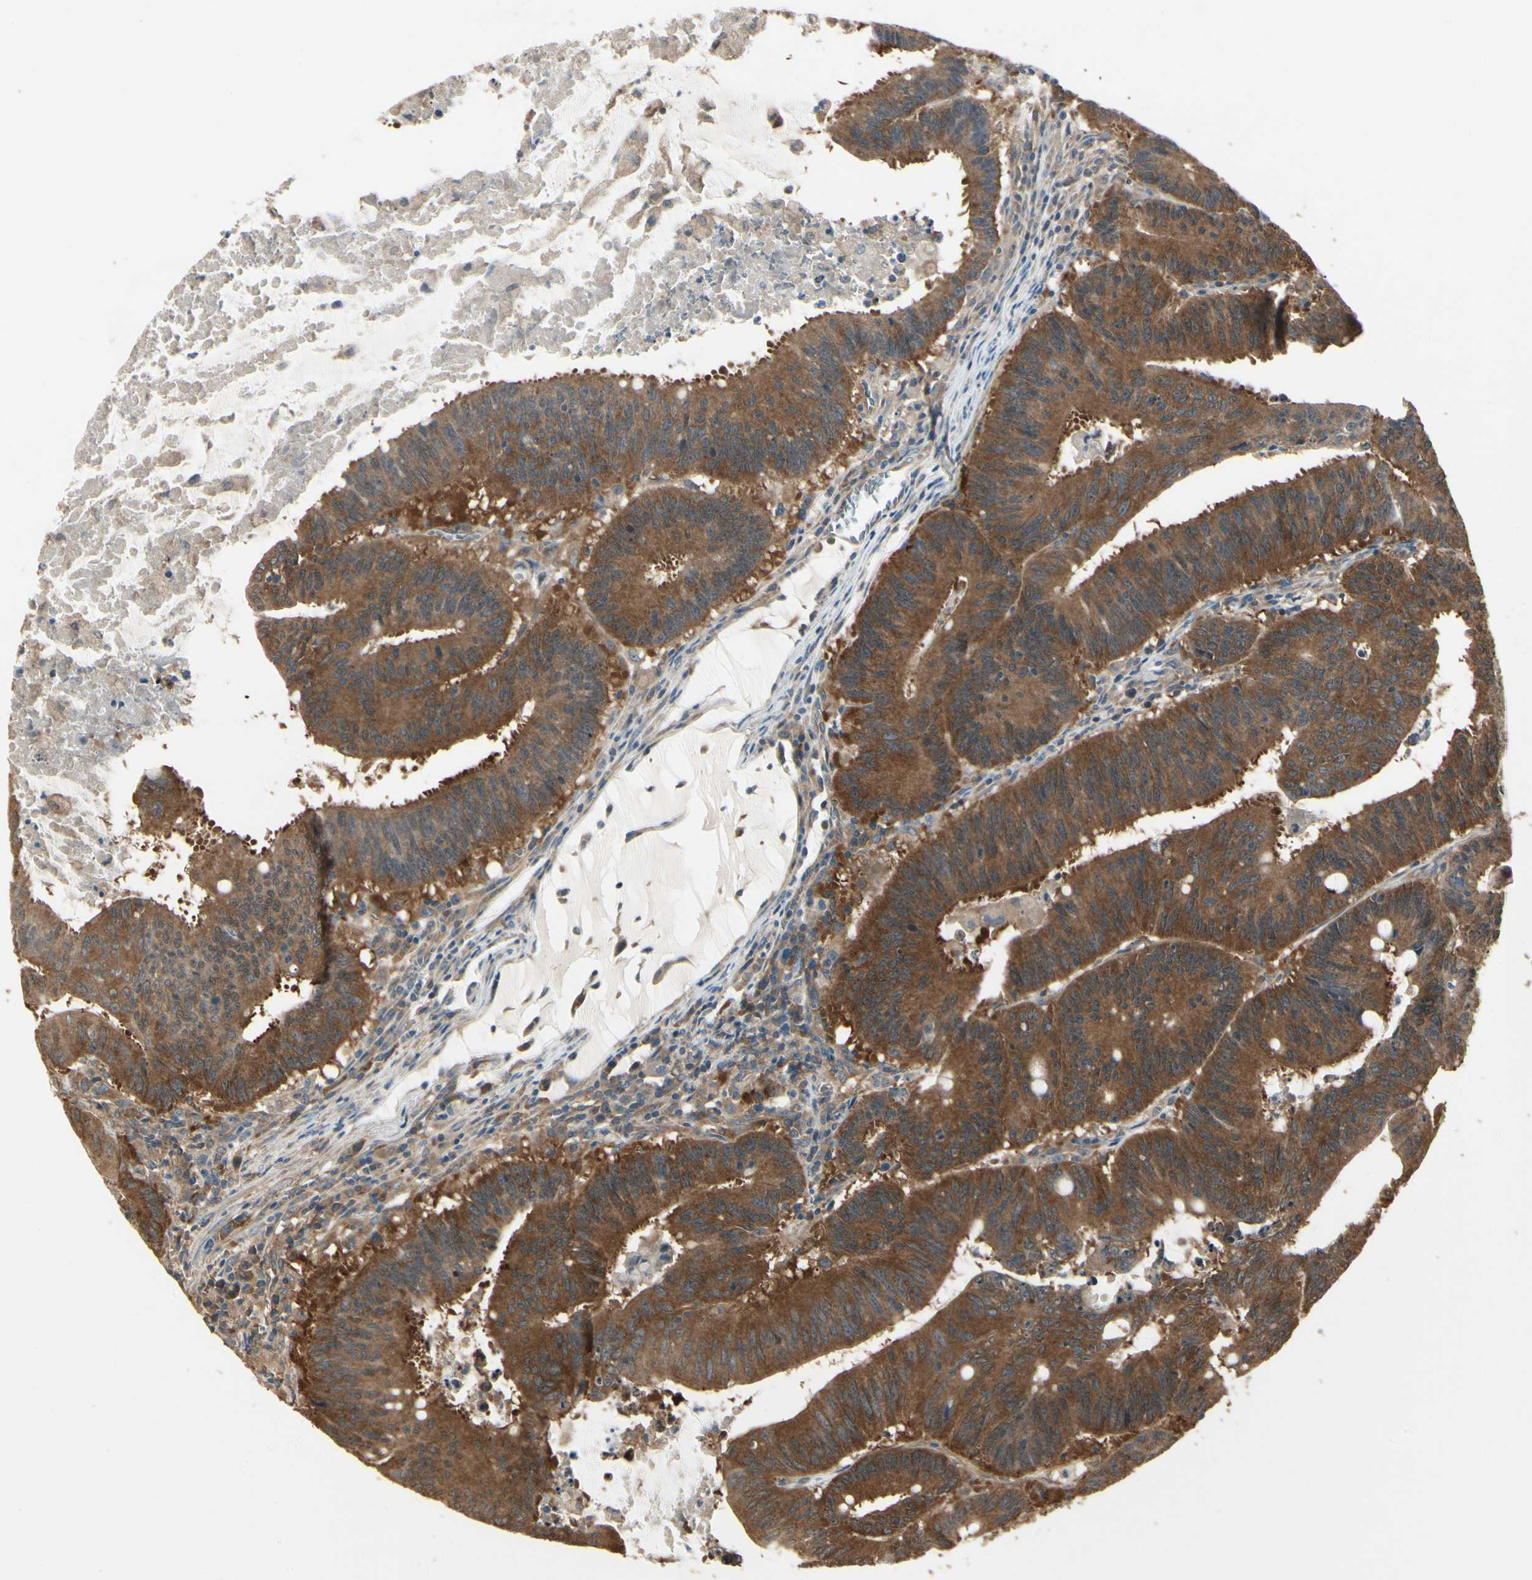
{"staining": {"intensity": "strong", "quantity": ">75%", "location": "cytoplasmic/membranous"}, "tissue": "colorectal cancer", "cell_type": "Tumor cells", "image_type": "cancer", "snomed": [{"axis": "morphology", "description": "Adenocarcinoma, NOS"}, {"axis": "topography", "description": "Colon"}], "caption": "Protein positivity by immunohistochemistry displays strong cytoplasmic/membranous staining in approximately >75% of tumor cells in colorectal cancer.", "gene": "CCT7", "patient": {"sex": "male", "age": 45}}